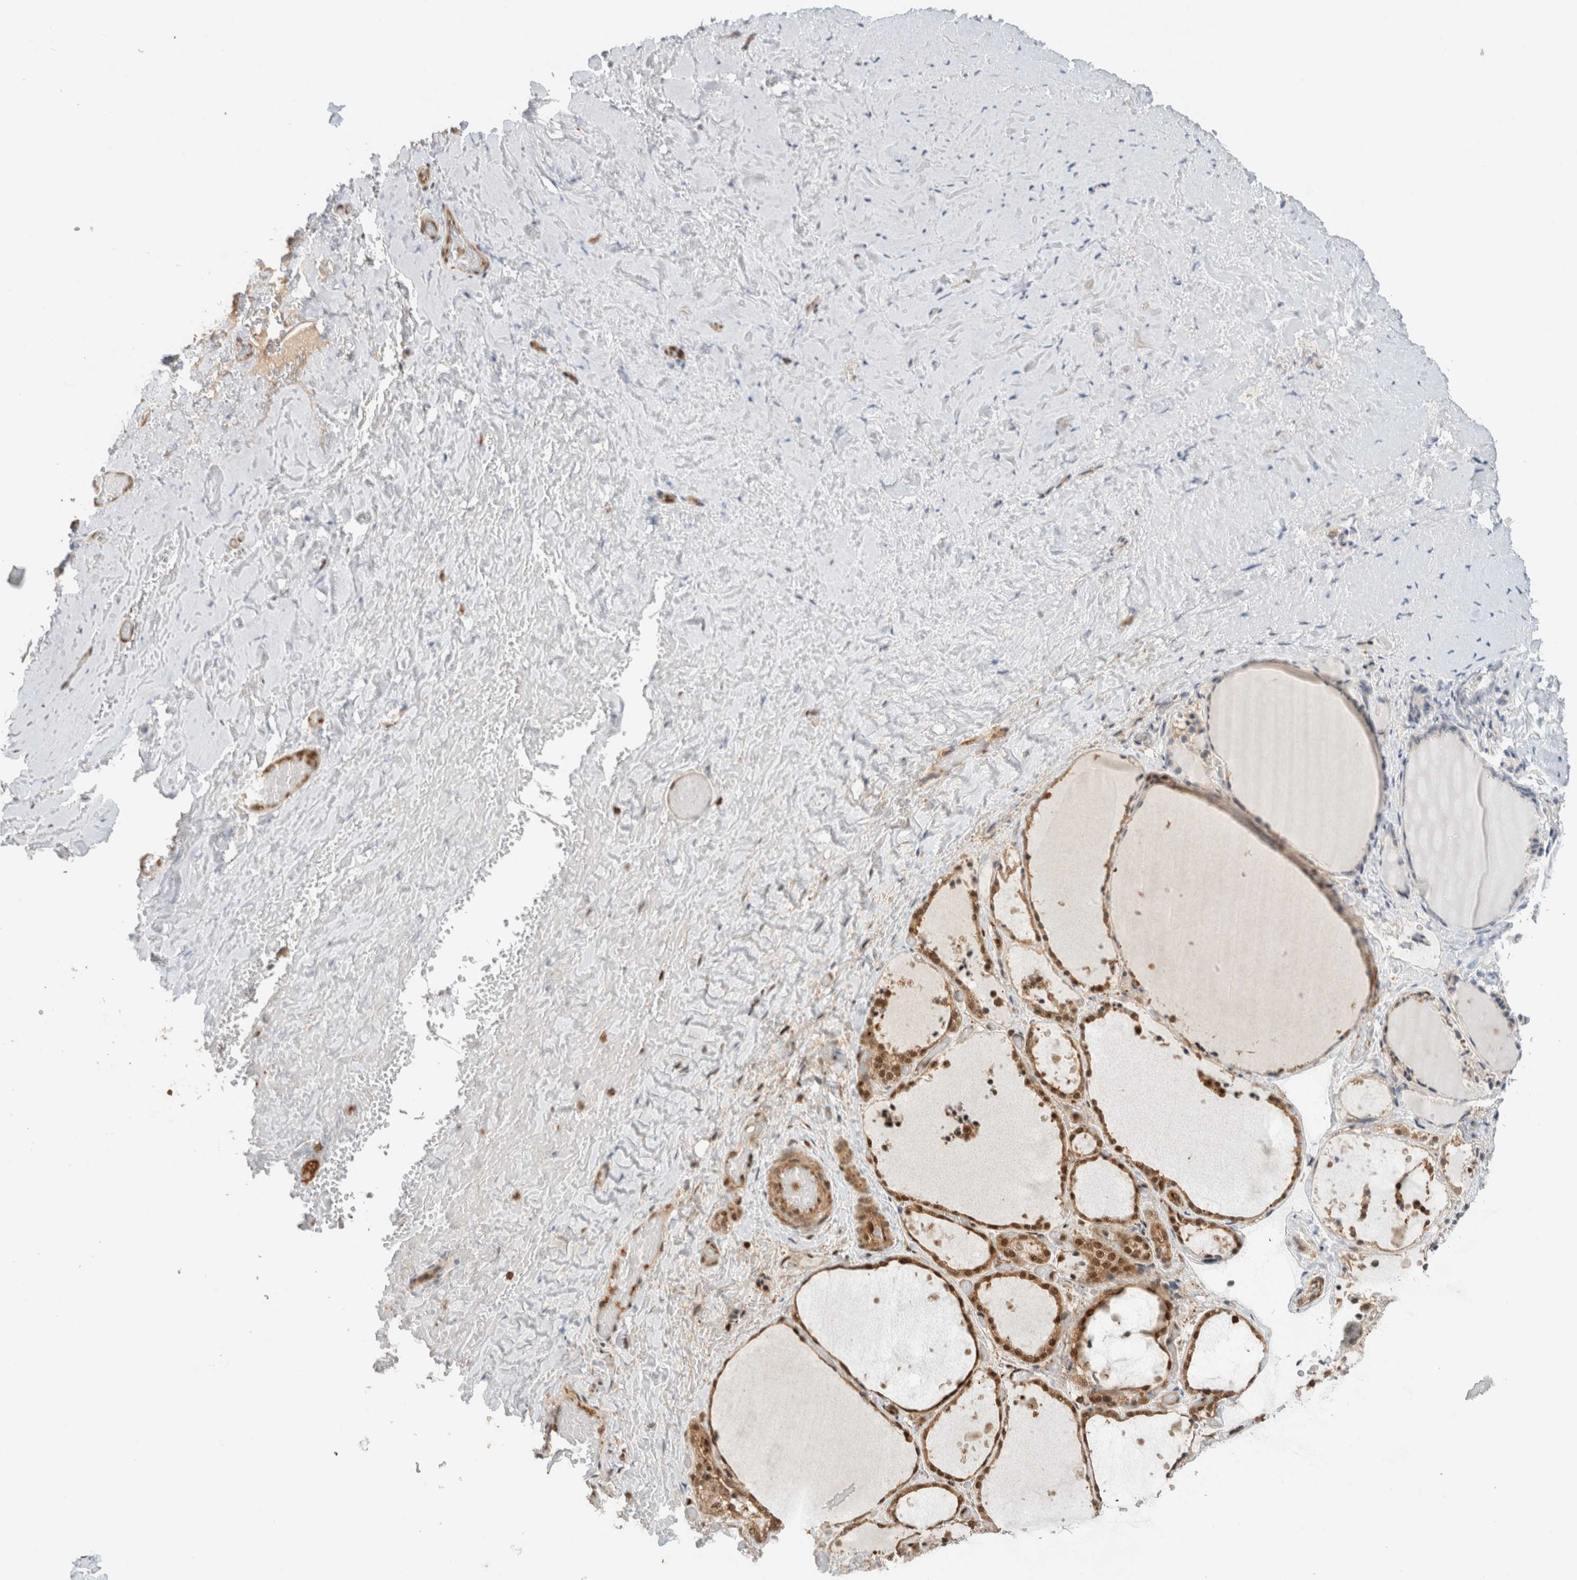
{"staining": {"intensity": "moderate", "quantity": ">75%", "location": "cytoplasmic/membranous,nuclear"}, "tissue": "thyroid gland", "cell_type": "Glandular cells", "image_type": "normal", "snomed": [{"axis": "morphology", "description": "Normal tissue, NOS"}, {"axis": "topography", "description": "Thyroid gland"}], "caption": "Thyroid gland stained with a brown dye shows moderate cytoplasmic/membranous,nuclear positive expression in about >75% of glandular cells.", "gene": "SNRNP40", "patient": {"sex": "female", "age": 44}}